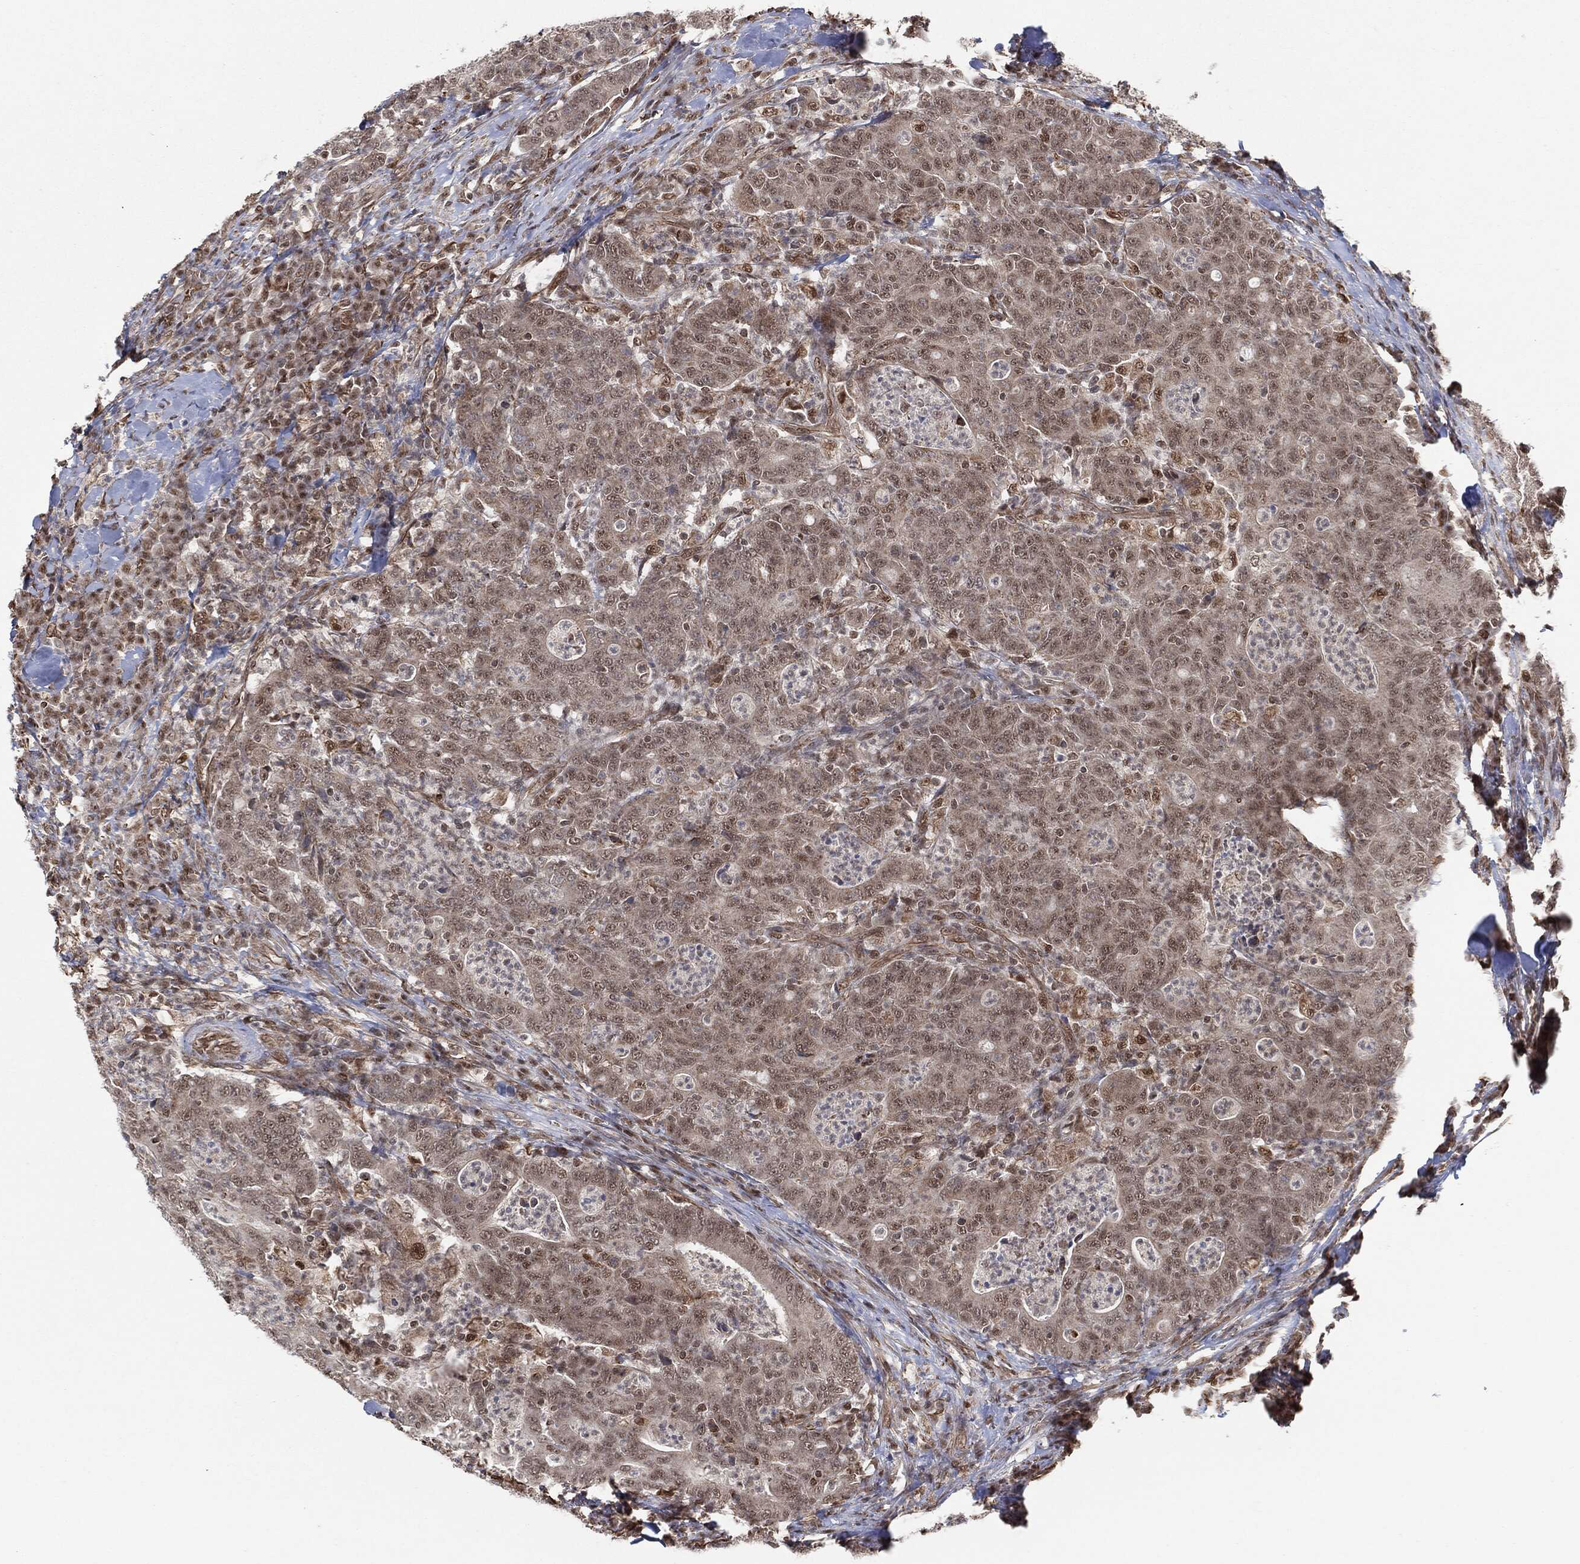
{"staining": {"intensity": "negative", "quantity": "none", "location": "none"}, "tissue": "colorectal cancer", "cell_type": "Tumor cells", "image_type": "cancer", "snomed": [{"axis": "morphology", "description": "Adenocarcinoma, NOS"}, {"axis": "topography", "description": "Colon"}], "caption": "The IHC micrograph has no significant staining in tumor cells of colorectal adenocarcinoma tissue. (Stains: DAB immunohistochemistry (IHC) with hematoxylin counter stain, Microscopy: brightfield microscopy at high magnification).", "gene": "TP53RK", "patient": {"sex": "male", "age": 70}}